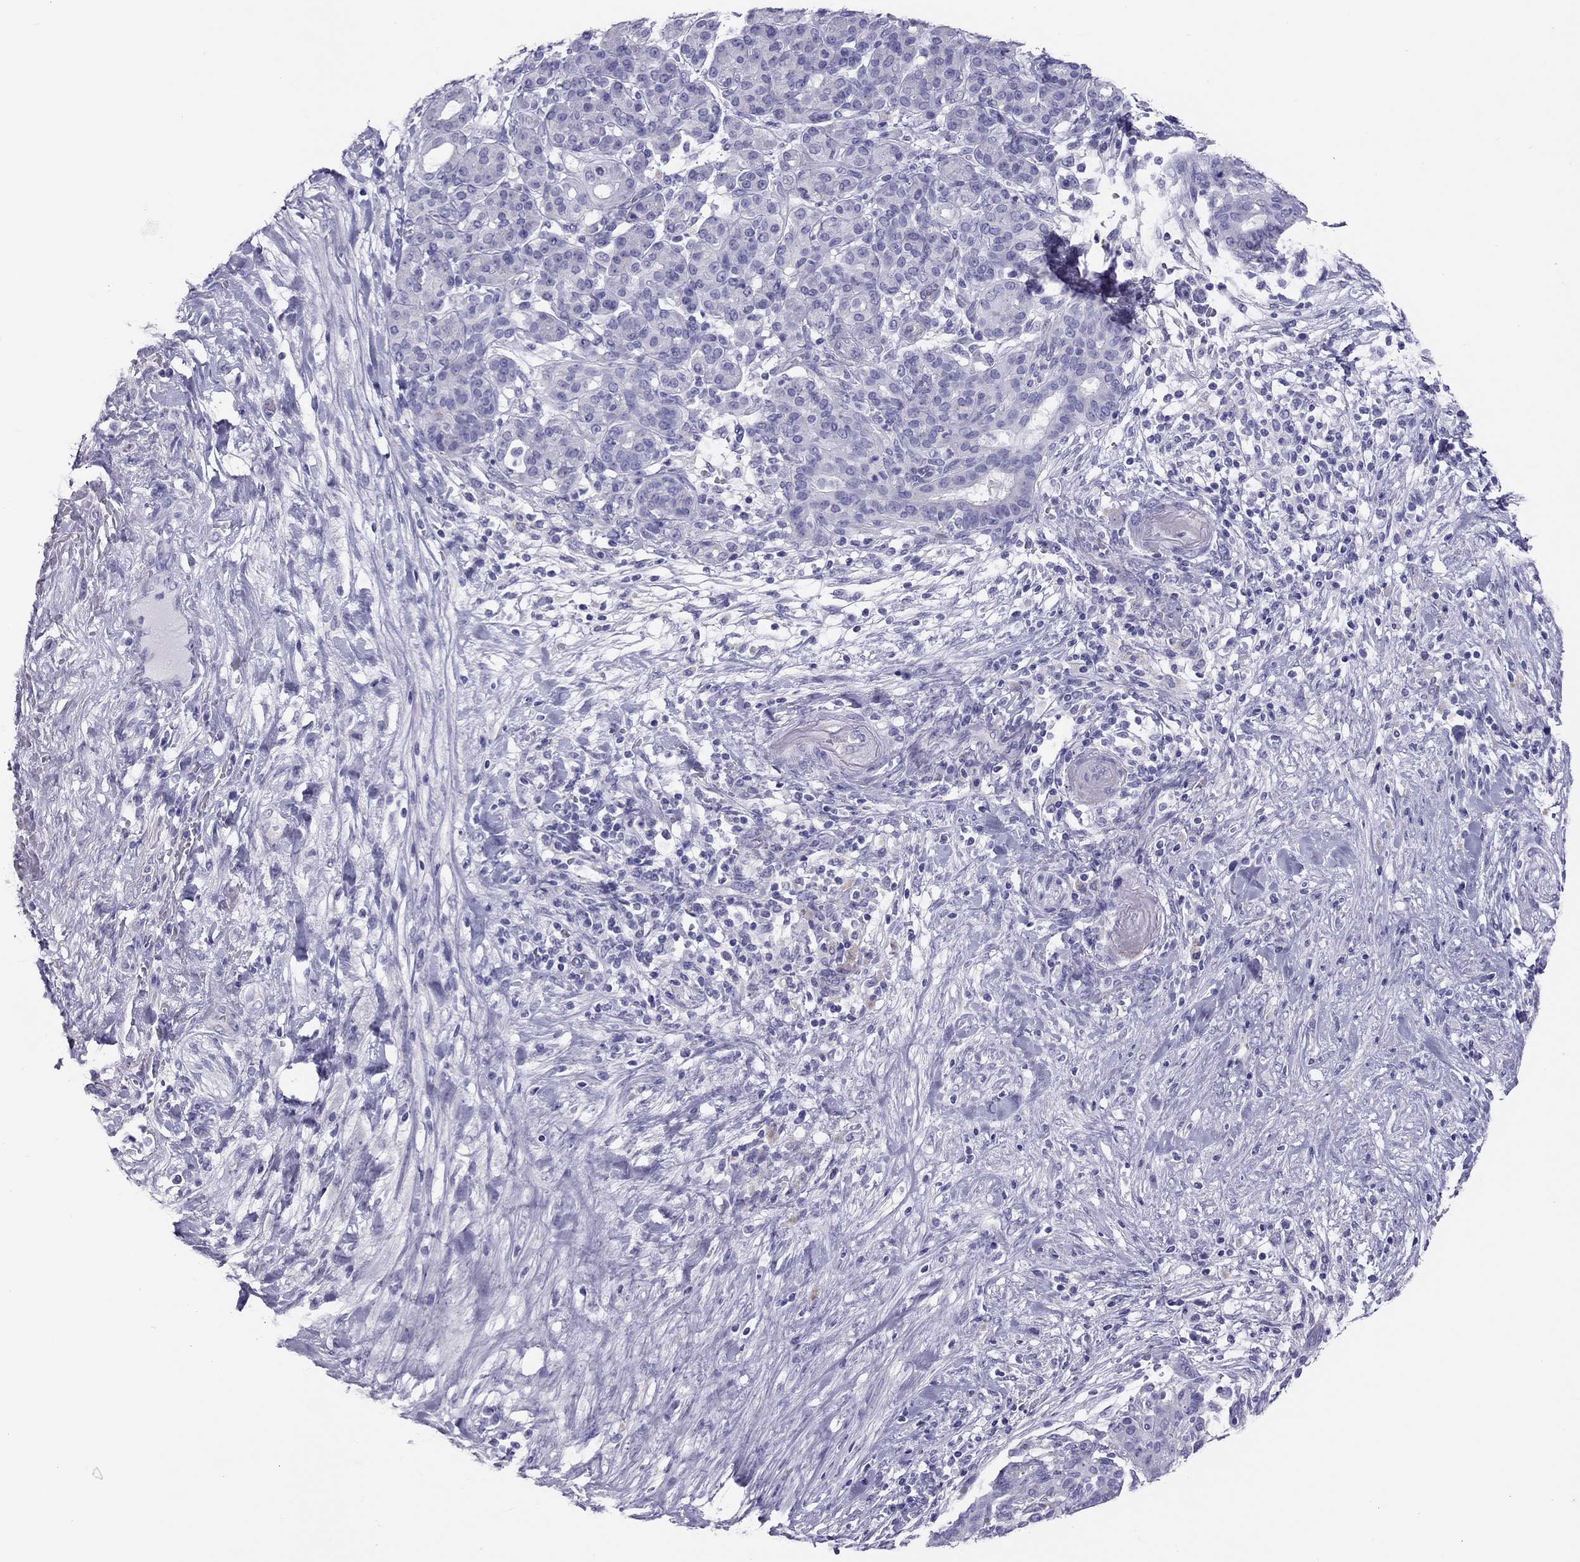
{"staining": {"intensity": "negative", "quantity": "none", "location": "none"}, "tissue": "pancreatic cancer", "cell_type": "Tumor cells", "image_type": "cancer", "snomed": [{"axis": "morphology", "description": "Adenocarcinoma, NOS"}, {"axis": "topography", "description": "Pancreas"}], "caption": "Protein analysis of pancreatic cancer shows no significant expression in tumor cells.", "gene": "PSMB11", "patient": {"sex": "male", "age": 44}}